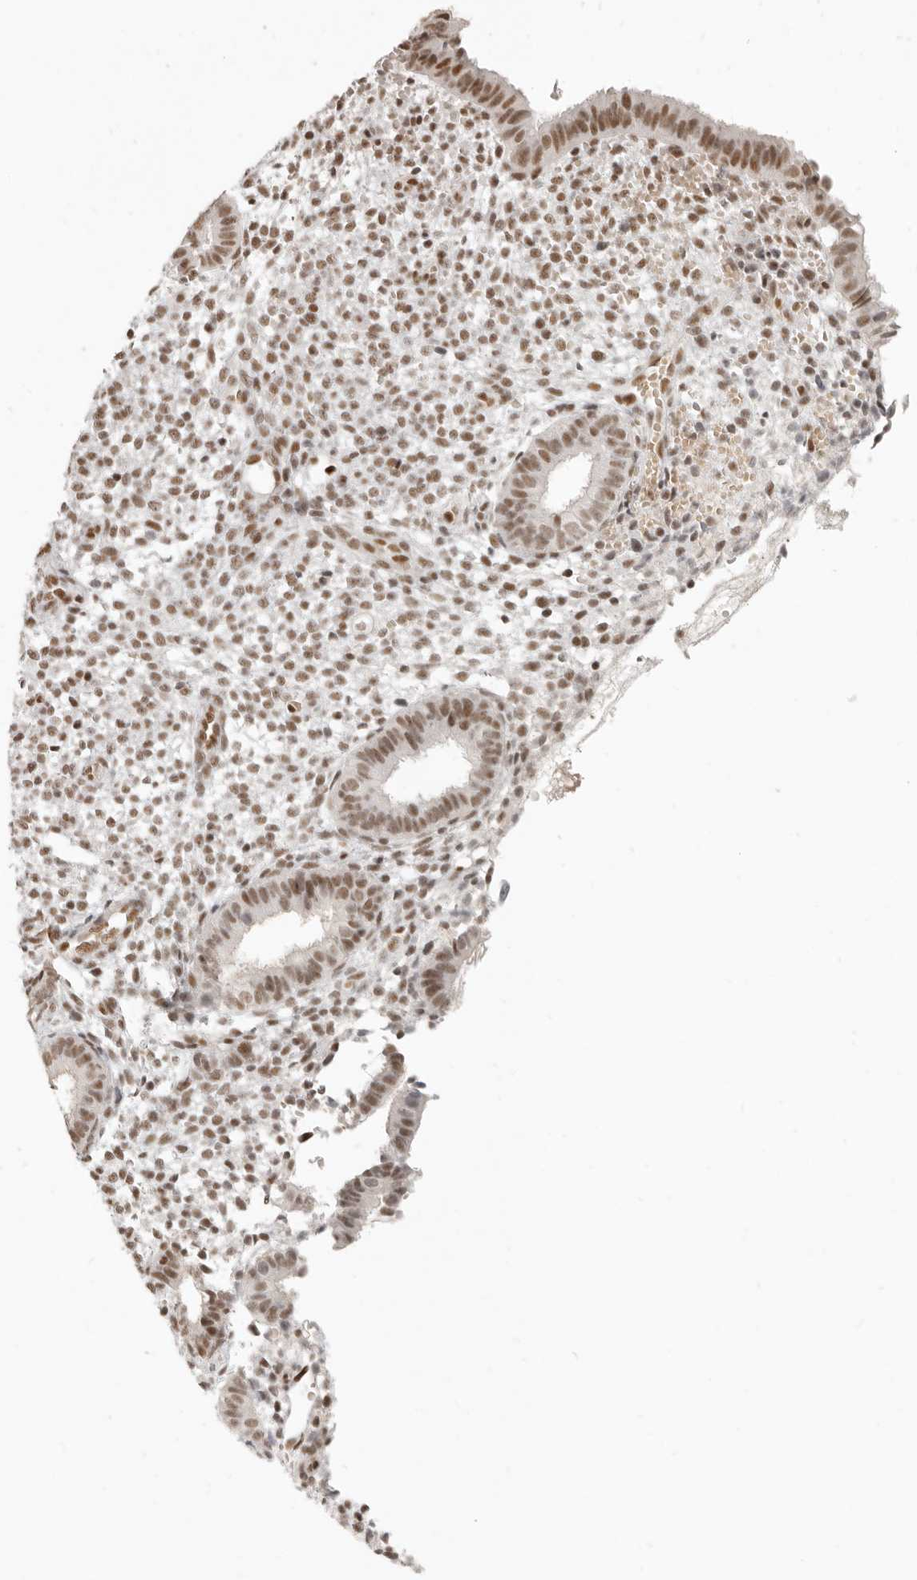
{"staining": {"intensity": "moderate", "quantity": "<25%", "location": "nuclear"}, "tissue": "endometrium", "cell_type": "Cells in endometrial stroma", "image_type": "normal", "snomed": [{"axis": "morphology", "description": "Normal tissue, NOS"}, {"axis": "topography", "description": "Endometrium"}], "caption": "Immunohistochemical staining of benign endometrium reveals <25% levels of moderate nuclear protein expression in about <25% of cells in endometrial stroma.", "gene": "GABPA", "patient": {"sex": "female", "age": 46}}